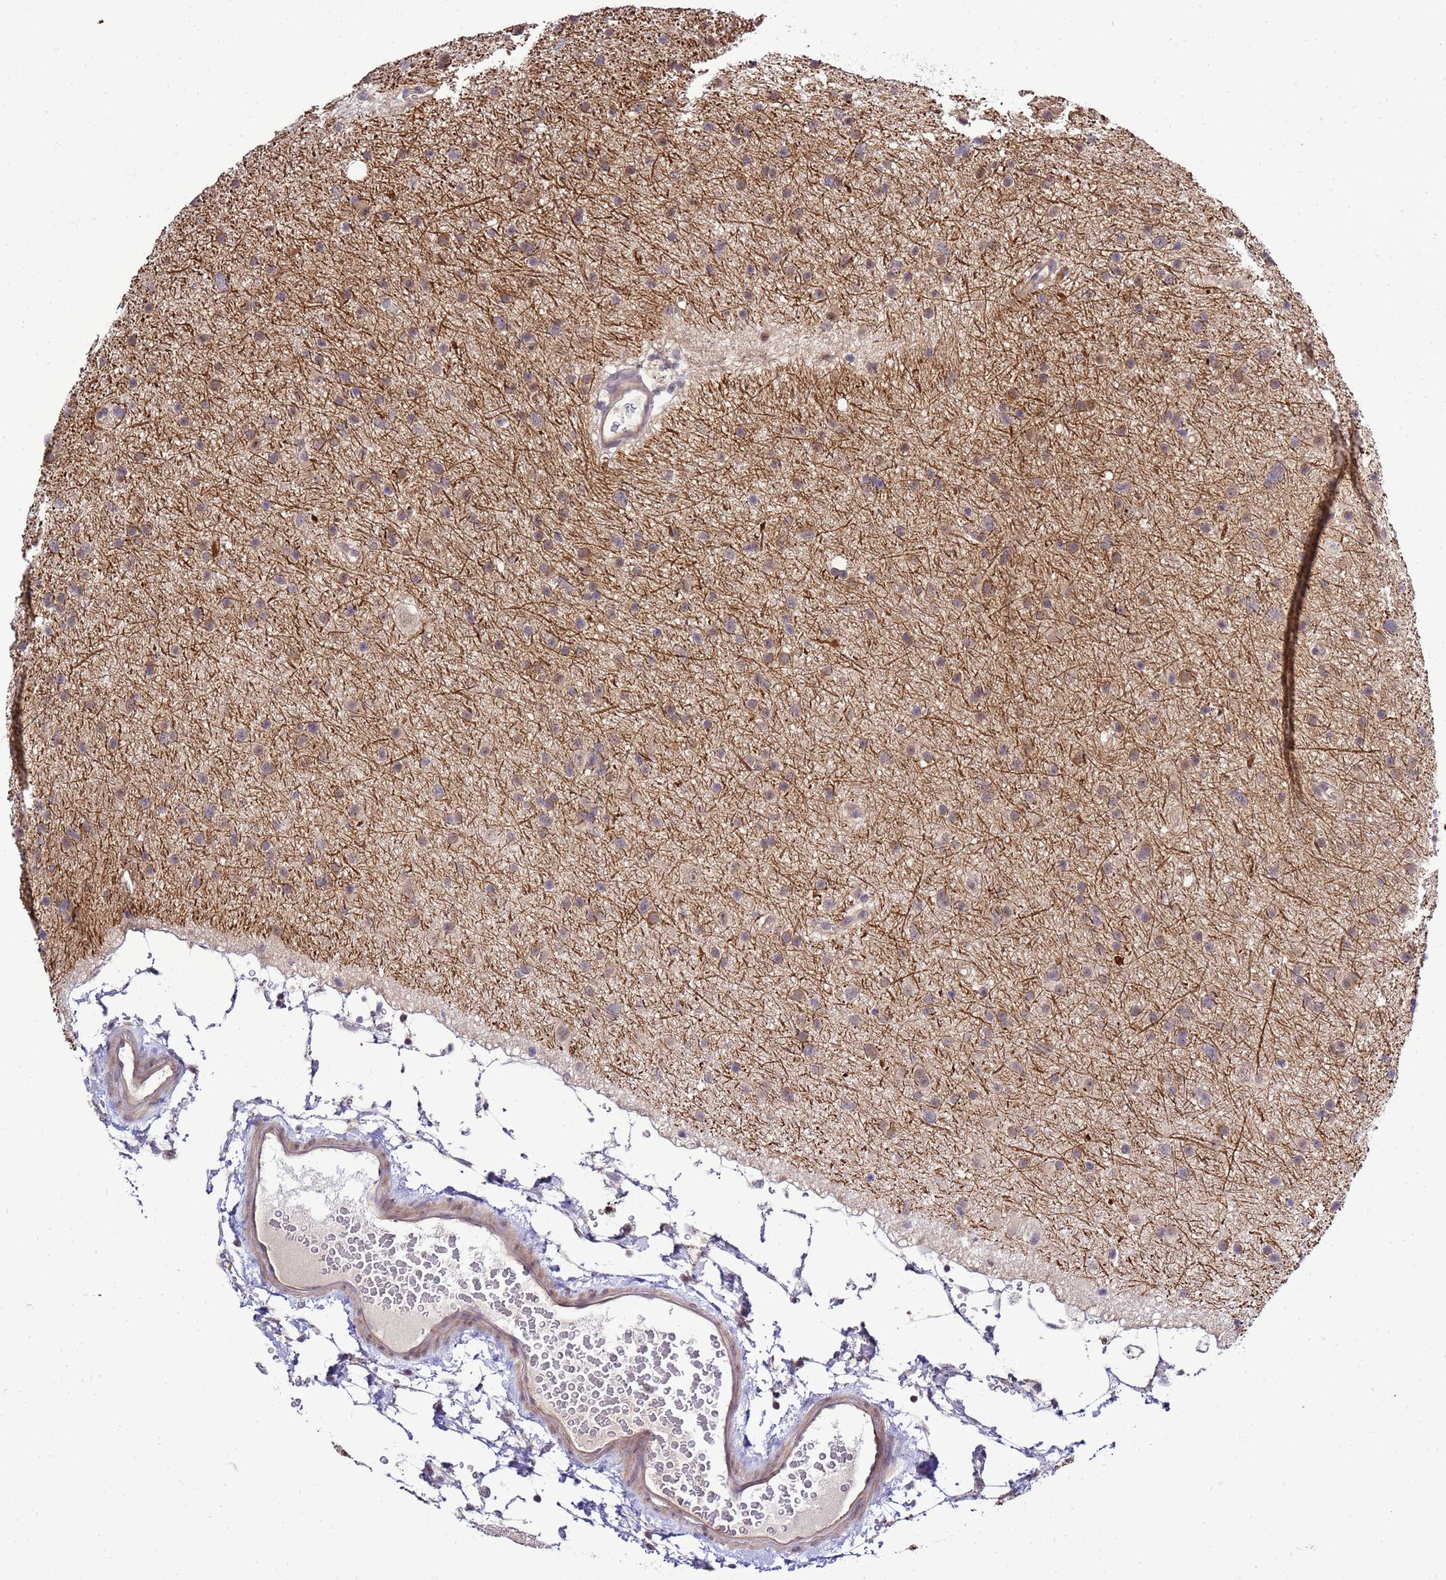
{"staining": {"intensity": "weak", "quantity": "<25%", "location": "nuclear"}, "tissue": "glioma", "cell_type": "Tumor cells", "image_type": "cancer", "snomed": [{"axis": "morphology", "description": "Glioma, malignant, Low grade"}, {"axis": "topography", "description": "Cerebral cortex"}], "caption": "Human glioma stained for a protein using IHC exhibits no staining in tumor cells.", "gene": "GEN1", "patient": {"sex": "female", "age": 39}}